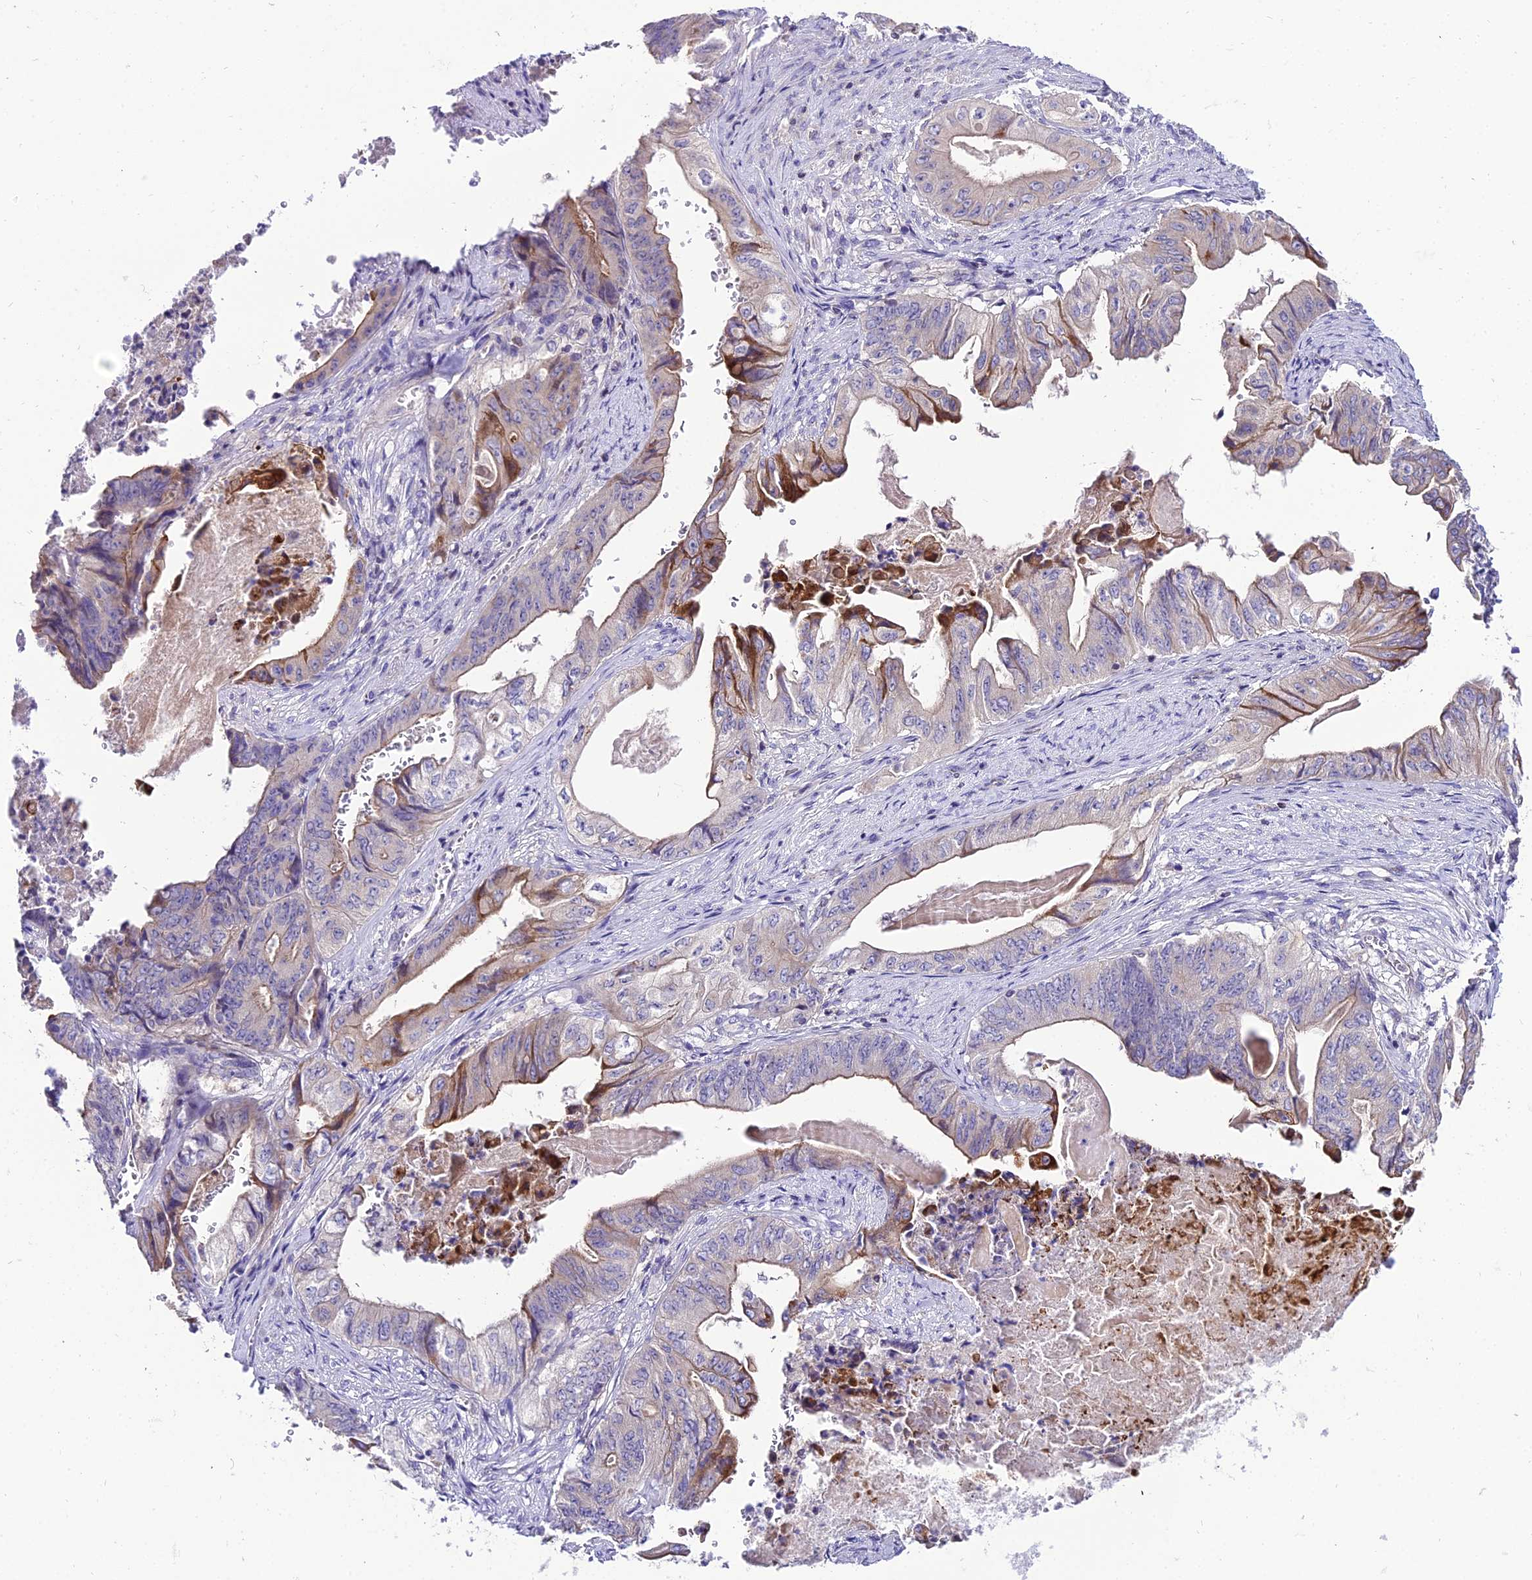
{"staining": {"intensity": "moderate", "quantity": "<25%", "location": "cytoplasmic/membranous"}, "tissue": "stomach cancer", "cell_type": "Tumor cells", "image_type": "cancer", "snomed": [{"axis": "morphology", "description": "Adenocarcinoma, NOS"}, {"axis": "topography", "description": "Stomach"}], "caption": "Stomach cancer stained for a protein (brown) shows moderate cytoplasmic/membranous positive expression in about <25% of tumor cells.", "gene": "SHQ1", "patient": {"sex": "female", "age": 73}}